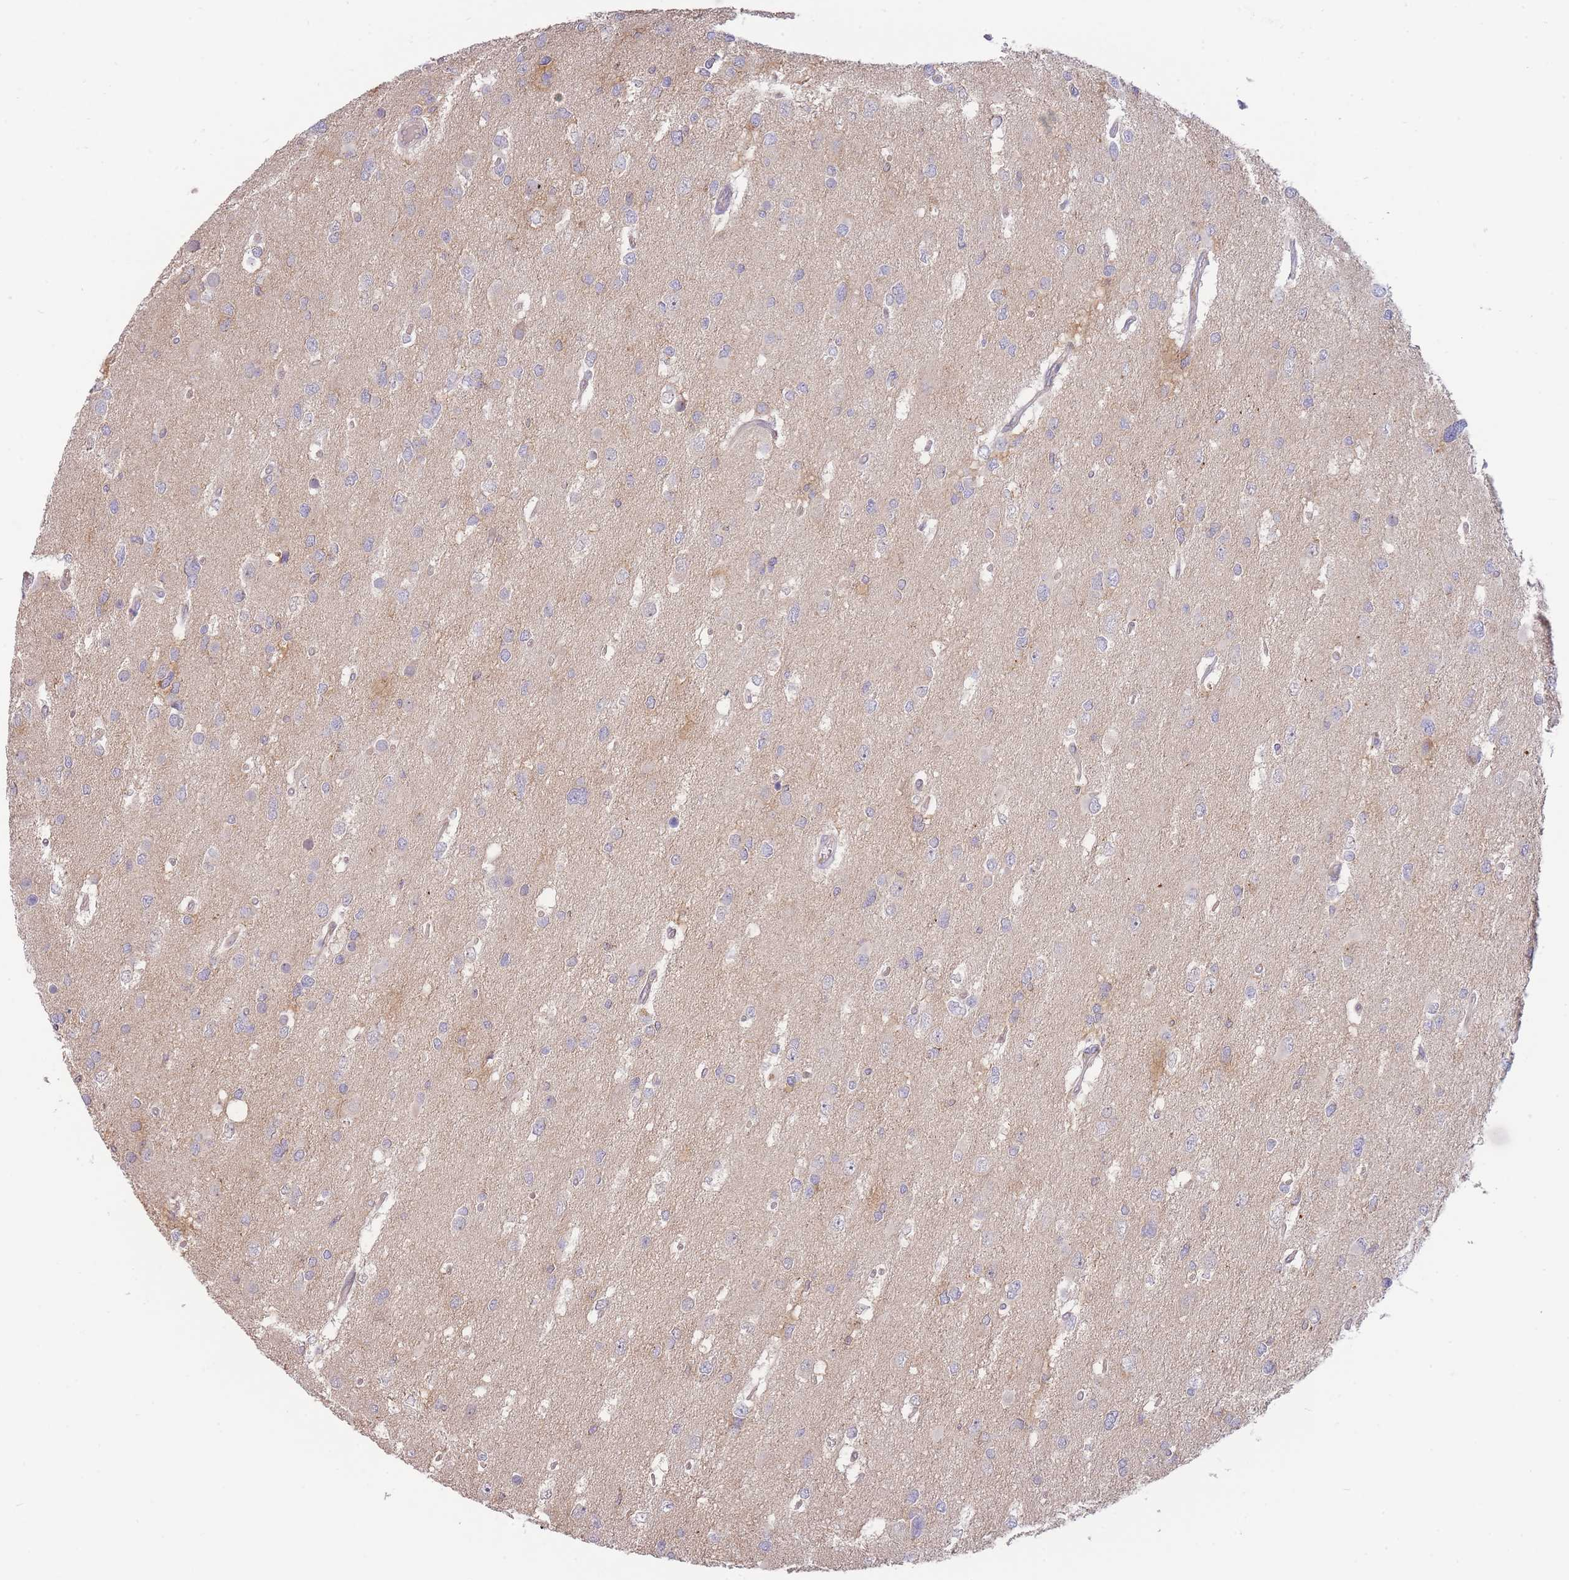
{"staining": {"intensity": "negative", "quantity": "none", "location": "none"}, "tissue": "glioma", "cell_type": "Tumor cells", "image_type": "cancer", "snomed": [{"axis": "morphology", "description": "Glioma, malignant, High grade"}, {"axis": "topography", "description": "Brain"}], "caption": "Human high-grade glioma (malignant) stained for a protein using immunohistochemistry demonstrates no staining in tumor cells.", "gene": "NDUFAF5", "patient": {"sex": "male", "age": 53}}